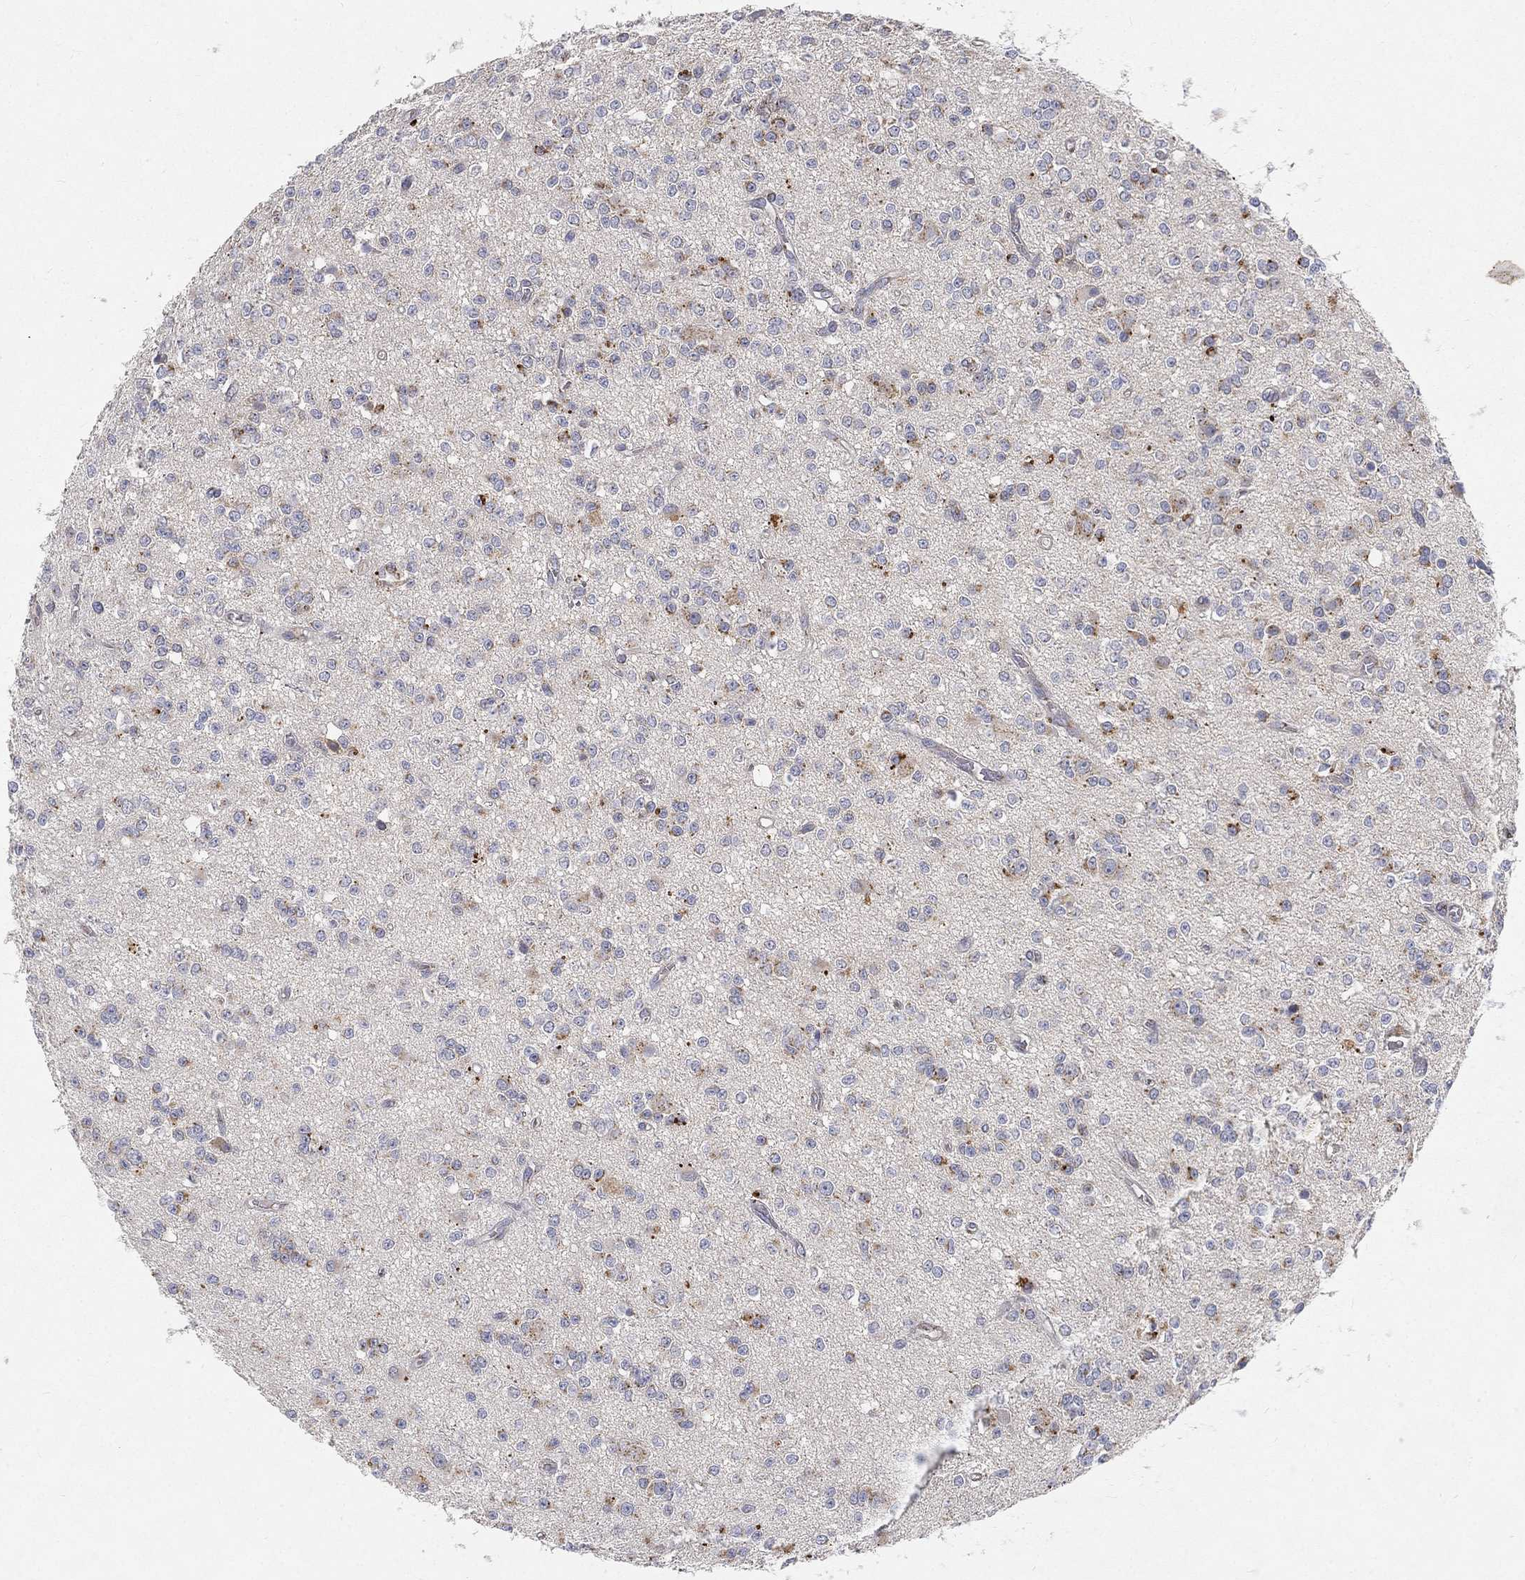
{"staining": {"intensity": "negative", "quantity": "none", "location": "none"}, "tissue": "glioma", "cell_type": "Tumor cells", "image_type": "cancer", "snomed": [{"axis": "morphology", "description": "Glioma, malignant, Low grade"}, {"axis": "topography", "description": "Brain"}], "caption": "High magnification brightfield microscopy of malignant glioma (low-grade) stained with DAB (brown) and counterstained with hematoxylin (blue): tumor cells show no significant expression.", "gene": "CTSL", "patient": {"sex": "female", "age": 45}}